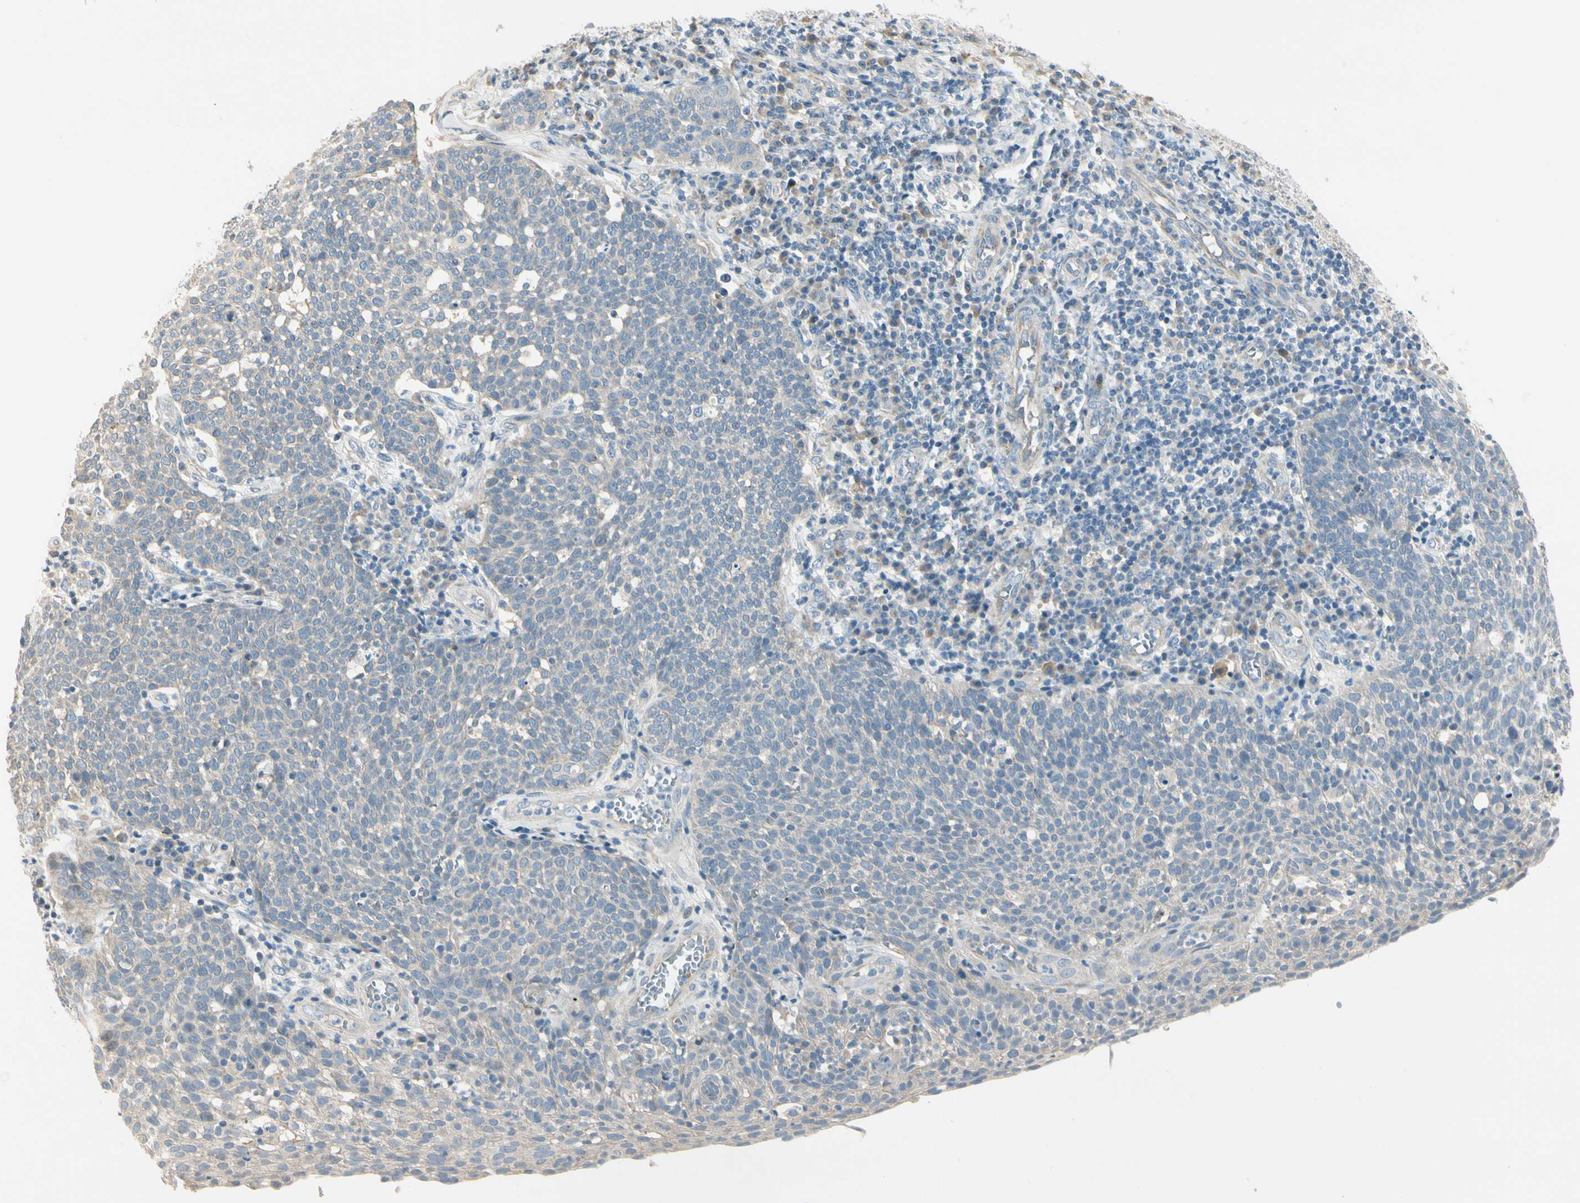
{"staining": {"intensity": "negative", "quantity": "none", "location": "none"}, "tissue": "cervical cancer", "cell_type": "Tumor cells", "image_type": "cancer", "snomed": [{"axis": "morphology", "description": "Squamous cell carcinoma, NOS"}, {"axis": "topography", "description": "Cervix"}], "caption": "Tumor cells show no significant protein expression in cervical cancer (squamous cell carcinoma).", "gene": "ADGRA3", "patient": {"sex": "female", "age": 34}}